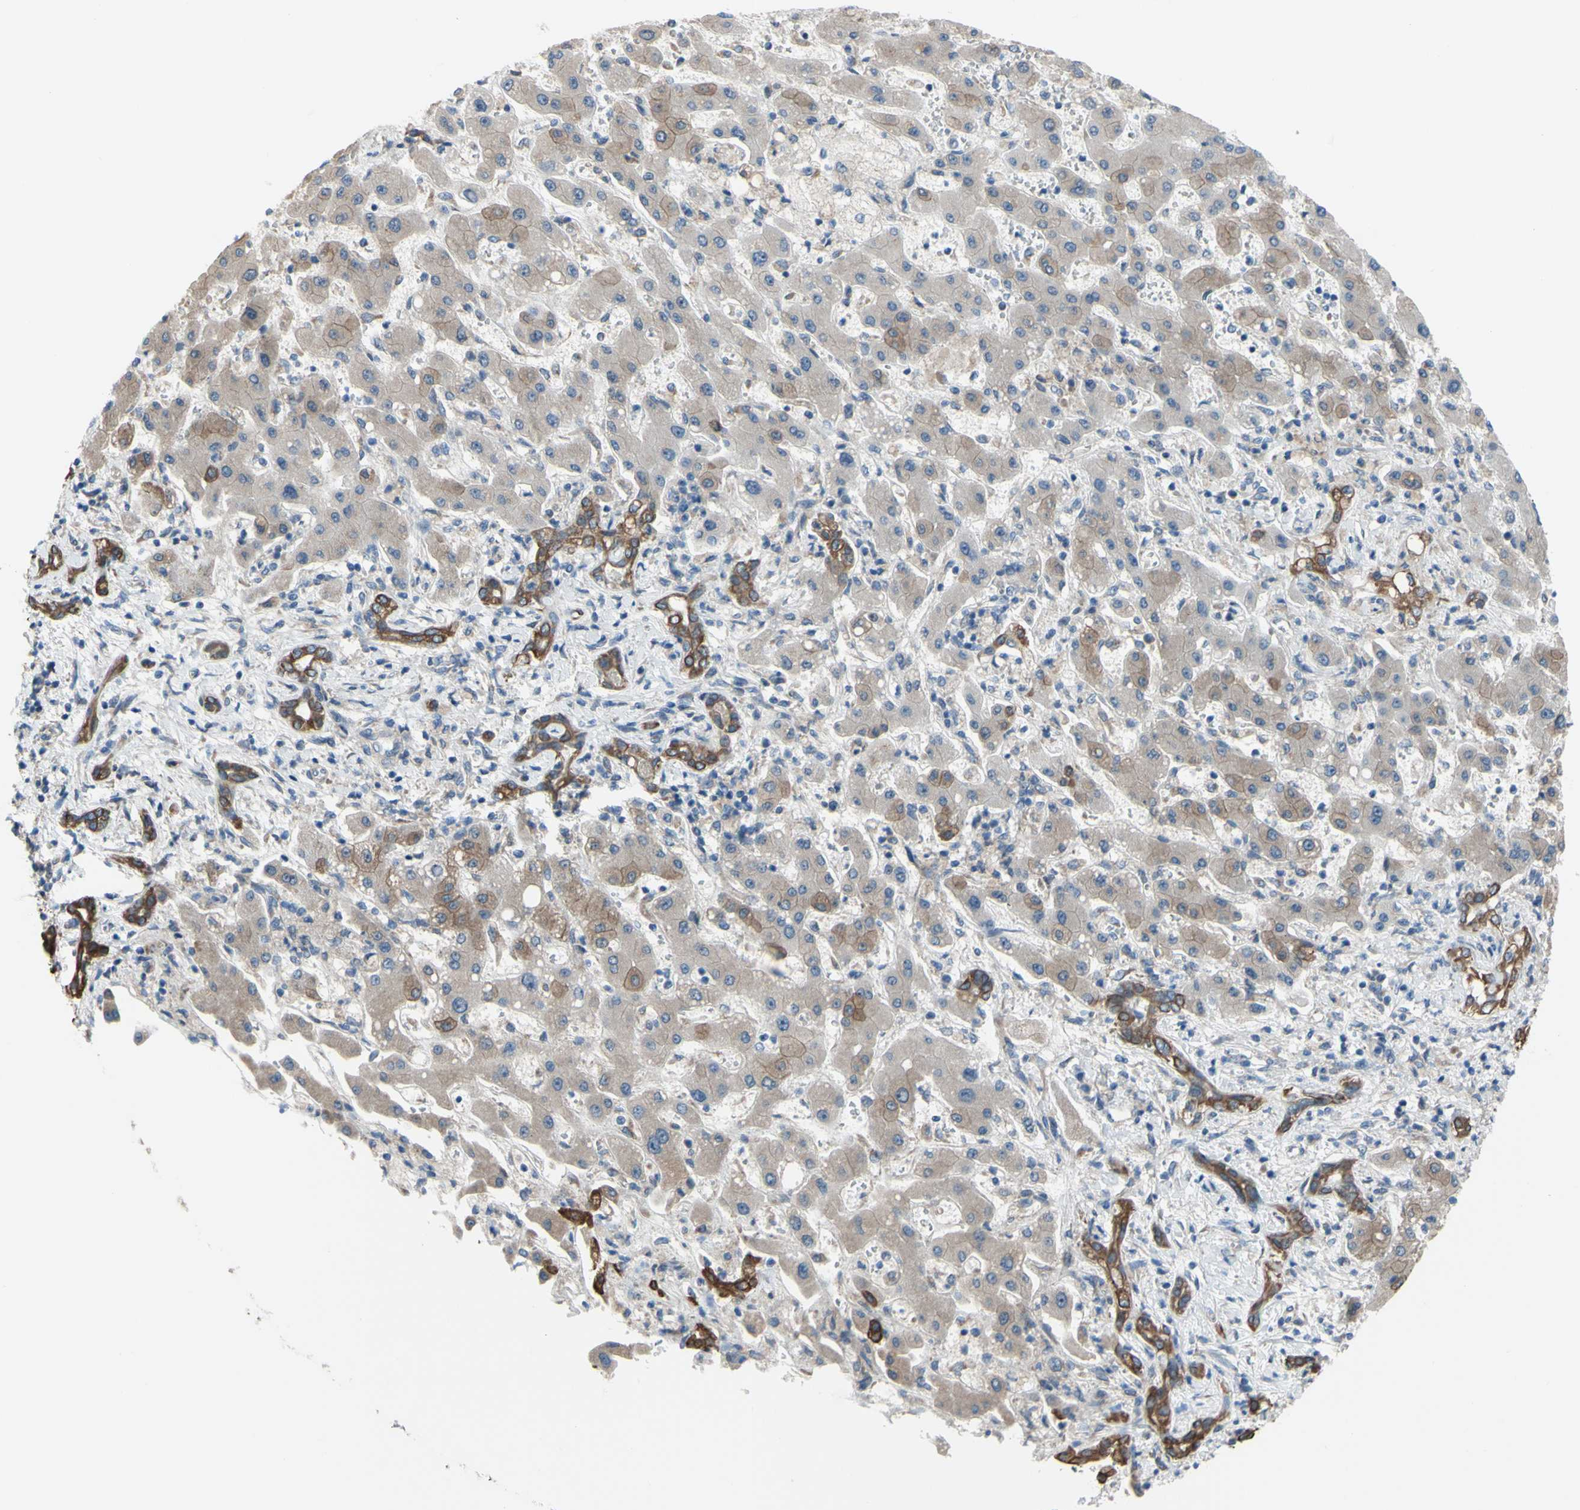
{"staining": {"intensity": "strong", "quantity": ">75%", "location": "cytoplasmic/membranous"}, "tissue": "liver cancer", "cell_type": "Tumor cells", "image_type": "cancer", "snomed": [{"axis": "morphology", "description": "Cholangiocarcinoma"}, {"axis": "topography", "description": "Liver"}], "caption": "Human liver cholangiocarcinoma stained with a protein marker exhibits strong staining in tumor cells.", "gene": "GRAMD2B", "patient": {"sex": "male", "age": 50}}